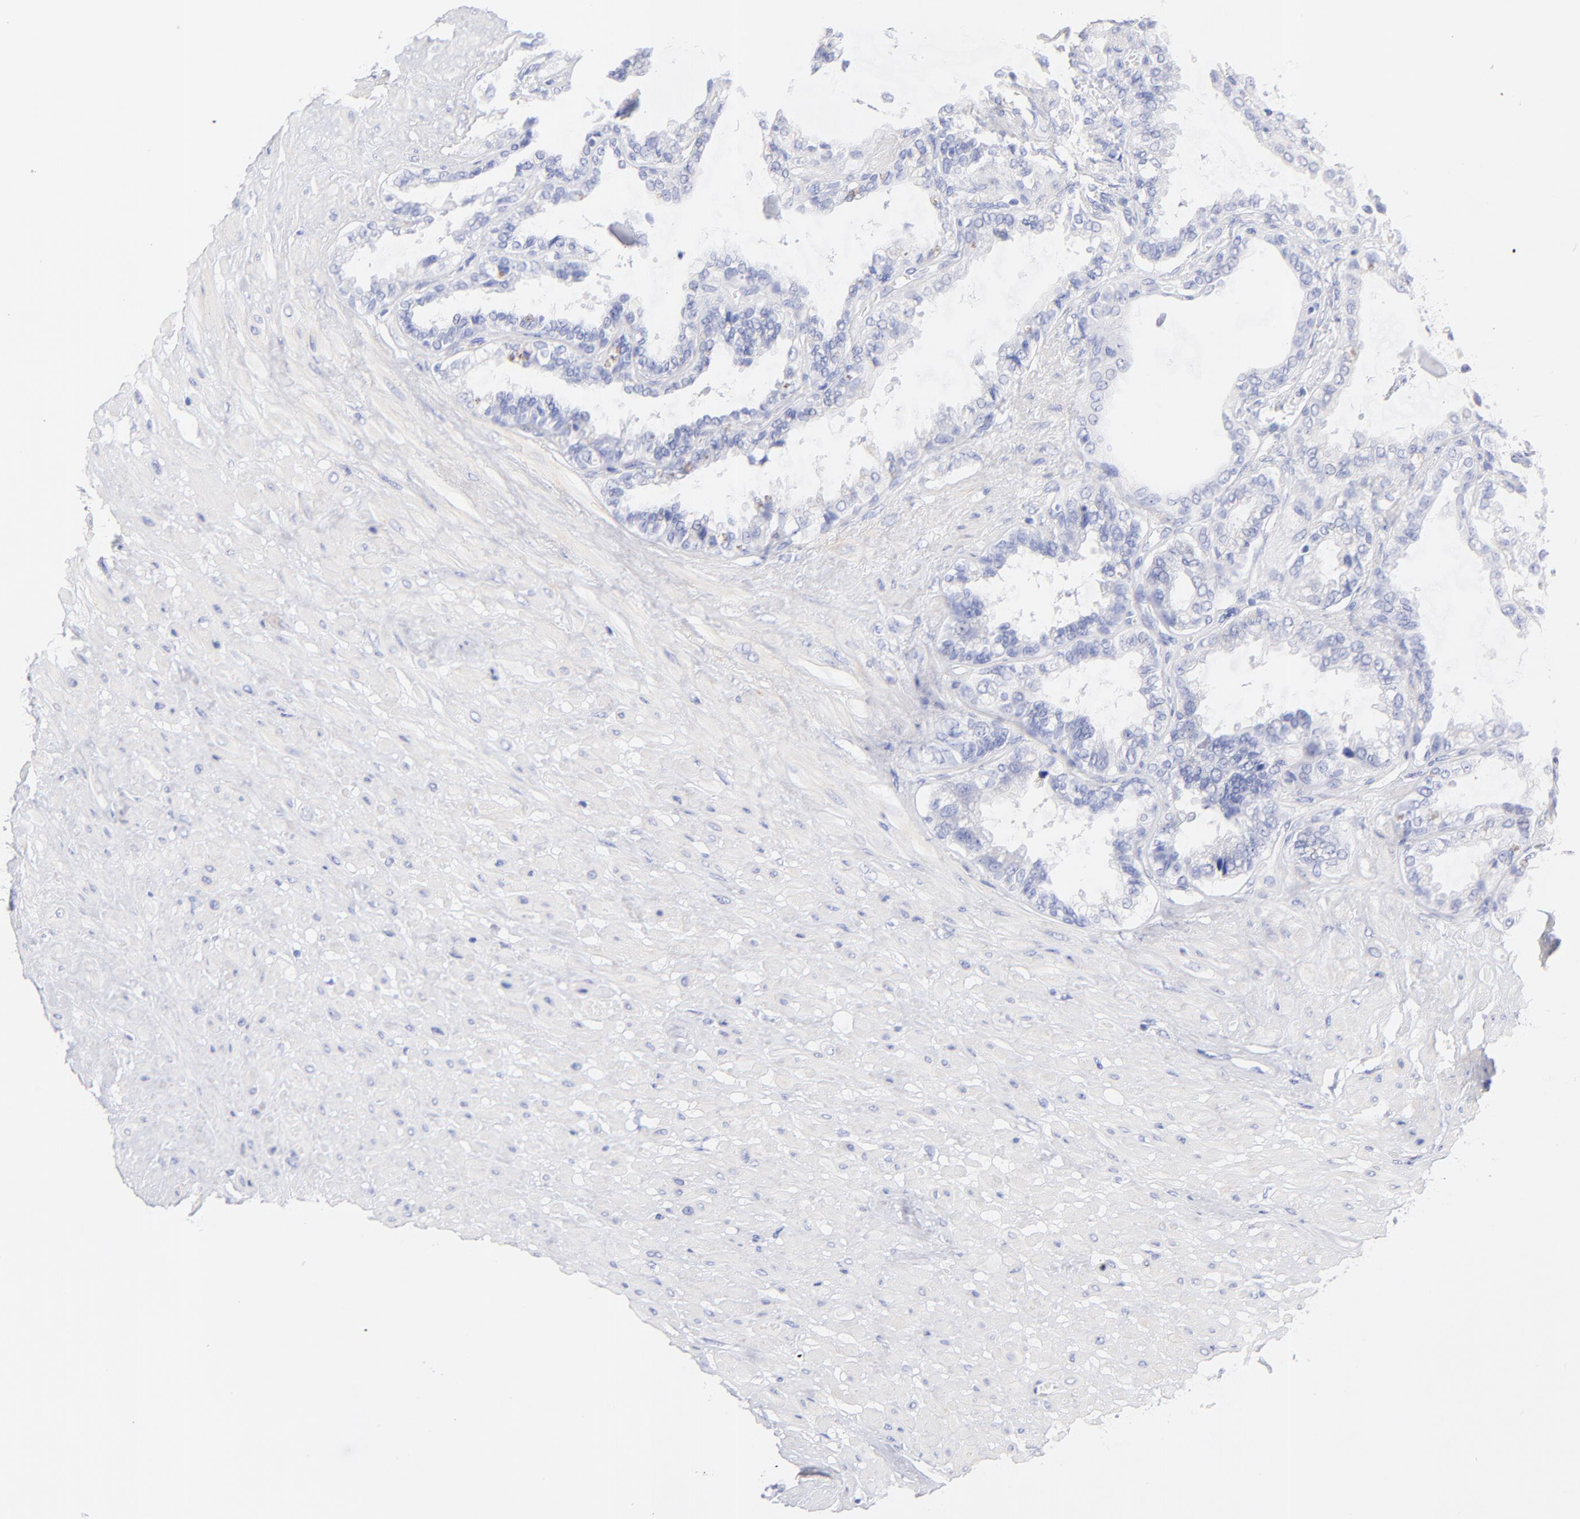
{"staining": {"intensity": "negative", "quantity": "none", "location": "none"}, "tissue": "seminal vesicle", "cell_type": "Glandular cells", "image_type": "normal", "snomed": [{"axis": "morphology", "description": "Normal tissue, NOS"}, {"axis": "morphology", "description": "Inflammation, NOS"}, {"axis": "topography", "description": "Urinary bladder"}, {"axis": "topography", "description": "Prostate"}, {"axis": "topography", "description": "Seminal veicle"}], "caption": "IHC of normal human seminal vesicle demonstrates no staining in glandular cells. (DAB (3,3'-diaminobenzidine) immunohistochemistry with hematoxylin counter stain).", "gene": "C1QTNF6", "patient": {"sex": "male", "age": 82}}